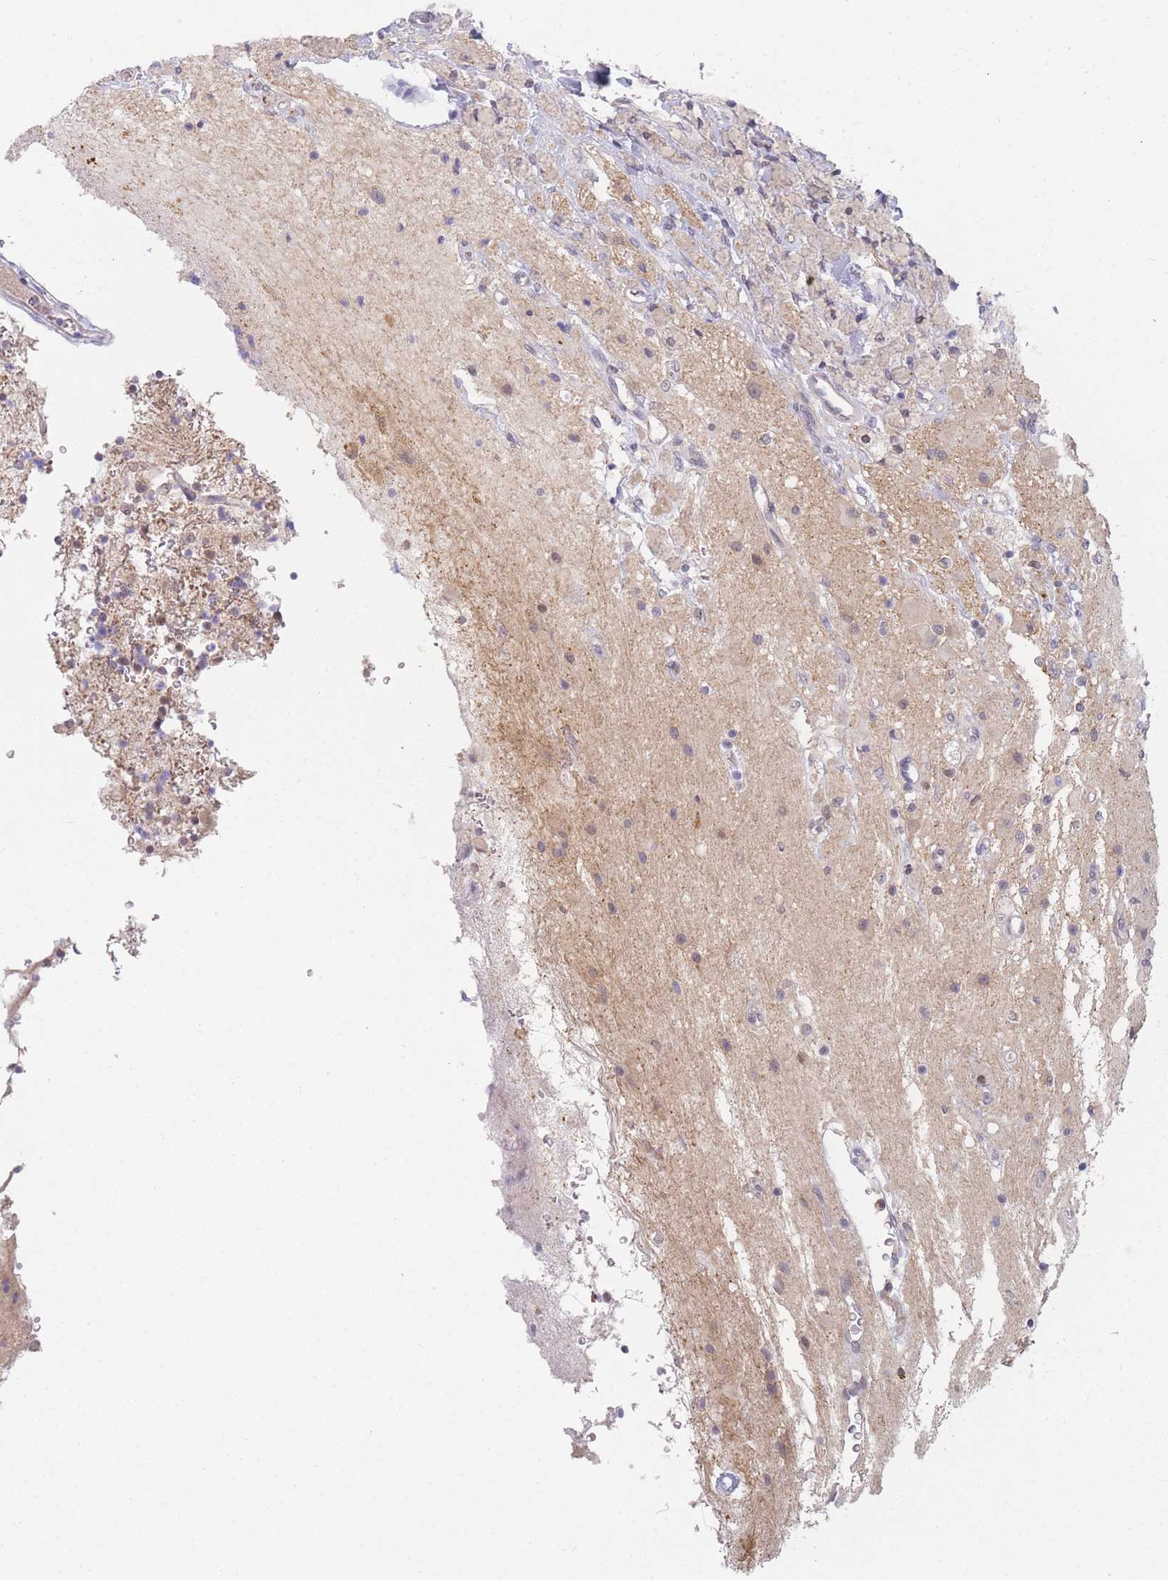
{"staining": {"intensity": "negative", "quantity": "none", "location": "none"}, "tissue": "glioma", "cell_type": "Tumor cells", "image_type": "cancer", "snomed": [{"axis": "morphology", "description": "Glioma, malignant, High grade"}, {"axis": "topography", "description": "Brain"}], "caption": "Immunohistochemistry histopathology image of neoplastic tissue: glioma stained with DAB shows no significant protein staining in tumor cells.", "gene": "ANKRD10", "patient": {"sex": "male", "age": 34}}